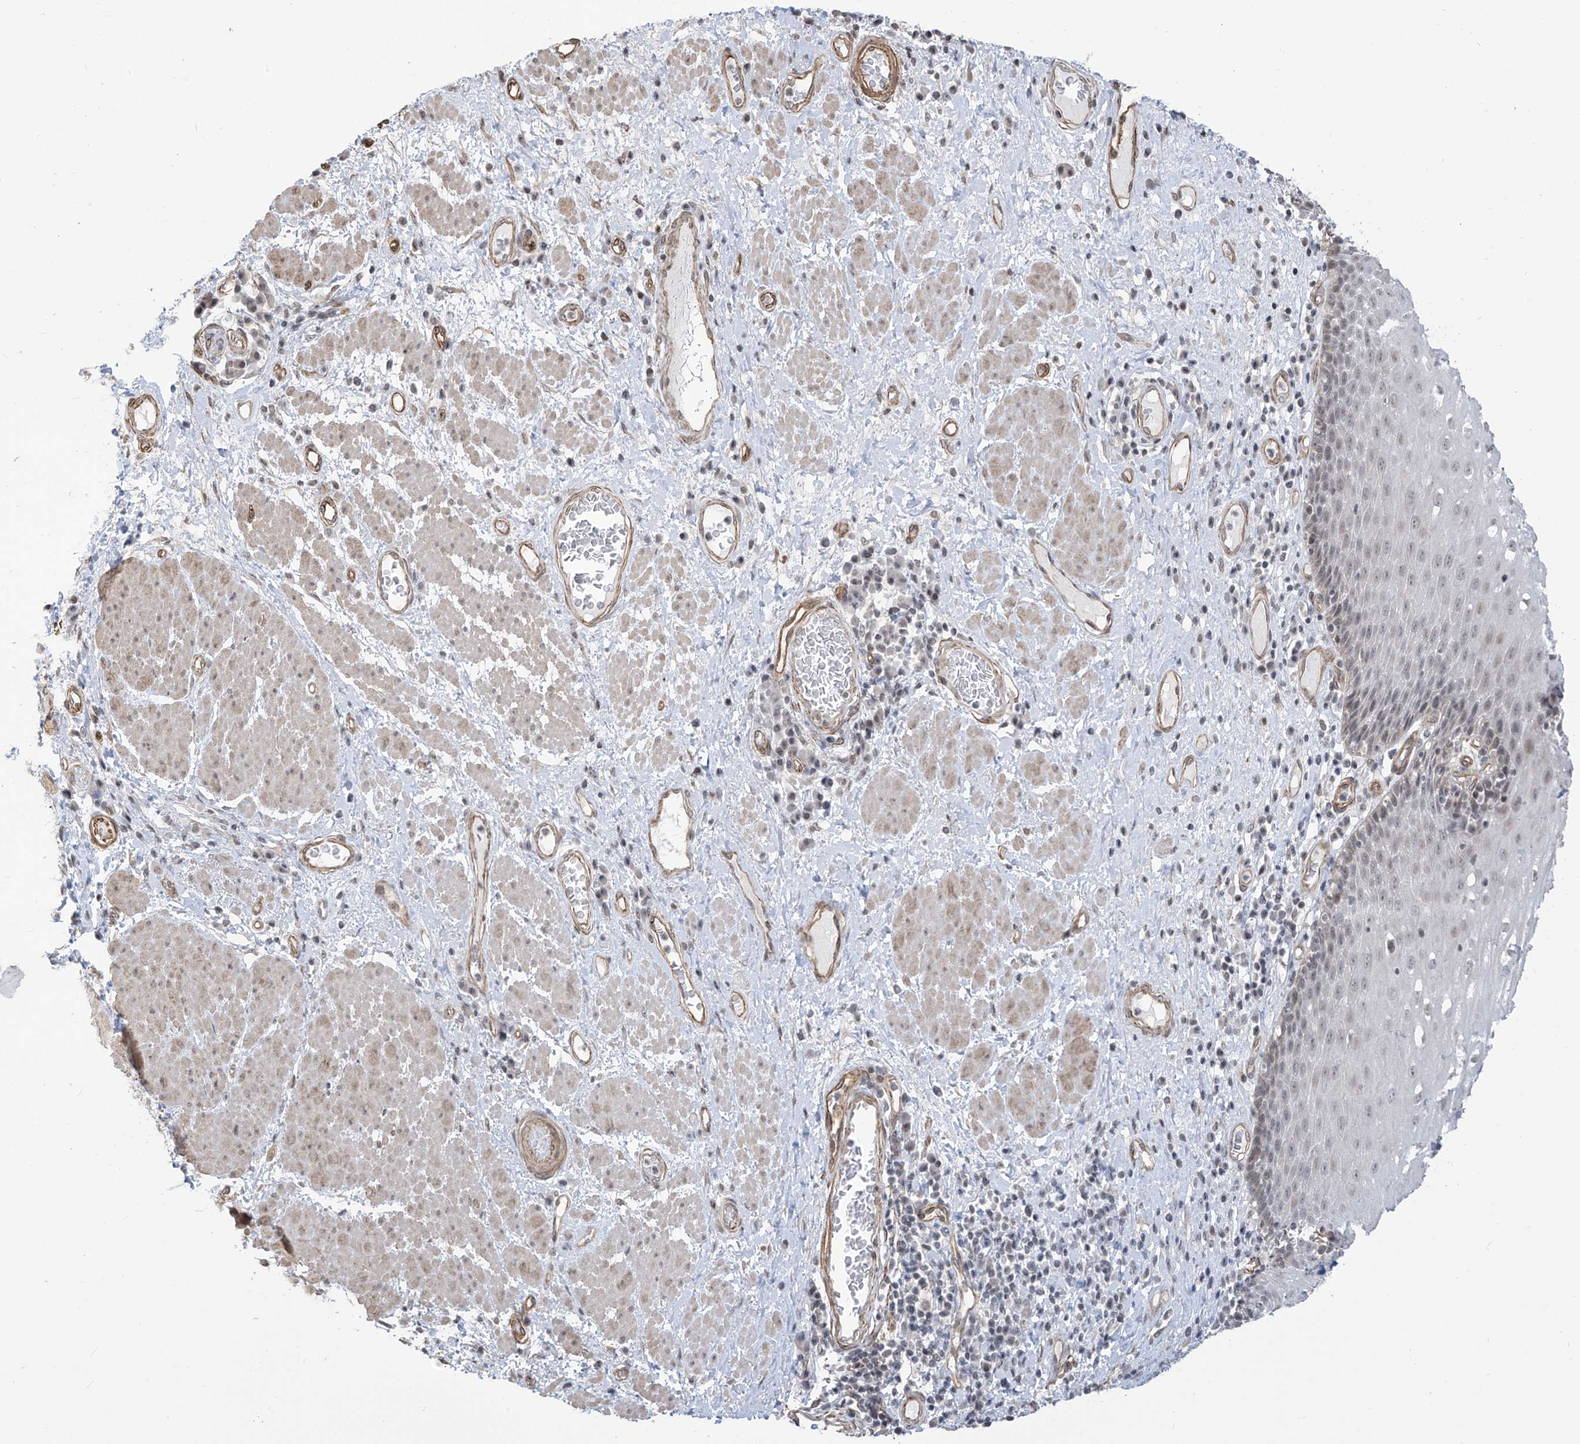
{"staining": {"intensity": "weak", "quantity": "<25%", "location": "nuclear"}, "tissue": "esophagus", "cell_type": "Squamous epithelial cells", "image_type": "normal", "snomed": [{"axis": "morphology", "description": "Normal tissue, NOS"}, {"axis": "morphology", "description": "Adenocarcinoma, NOS"}, {"axis": "topography", "description": "Esophagus"}], "caption": "Immunohistochemistry image of benign esophagus: human esophagus stained with DAB (3,3'-diaminobenzidine) reveals no significant protein staining in squamous epithelial cells. The staining is performed using DAB (3,3'-diaminobenzidine) brown chromogen with nuclei counter-stained in using hematoxylin.", "gene": "METAP1D", "patient": {"sex": "male", "age": 62}}